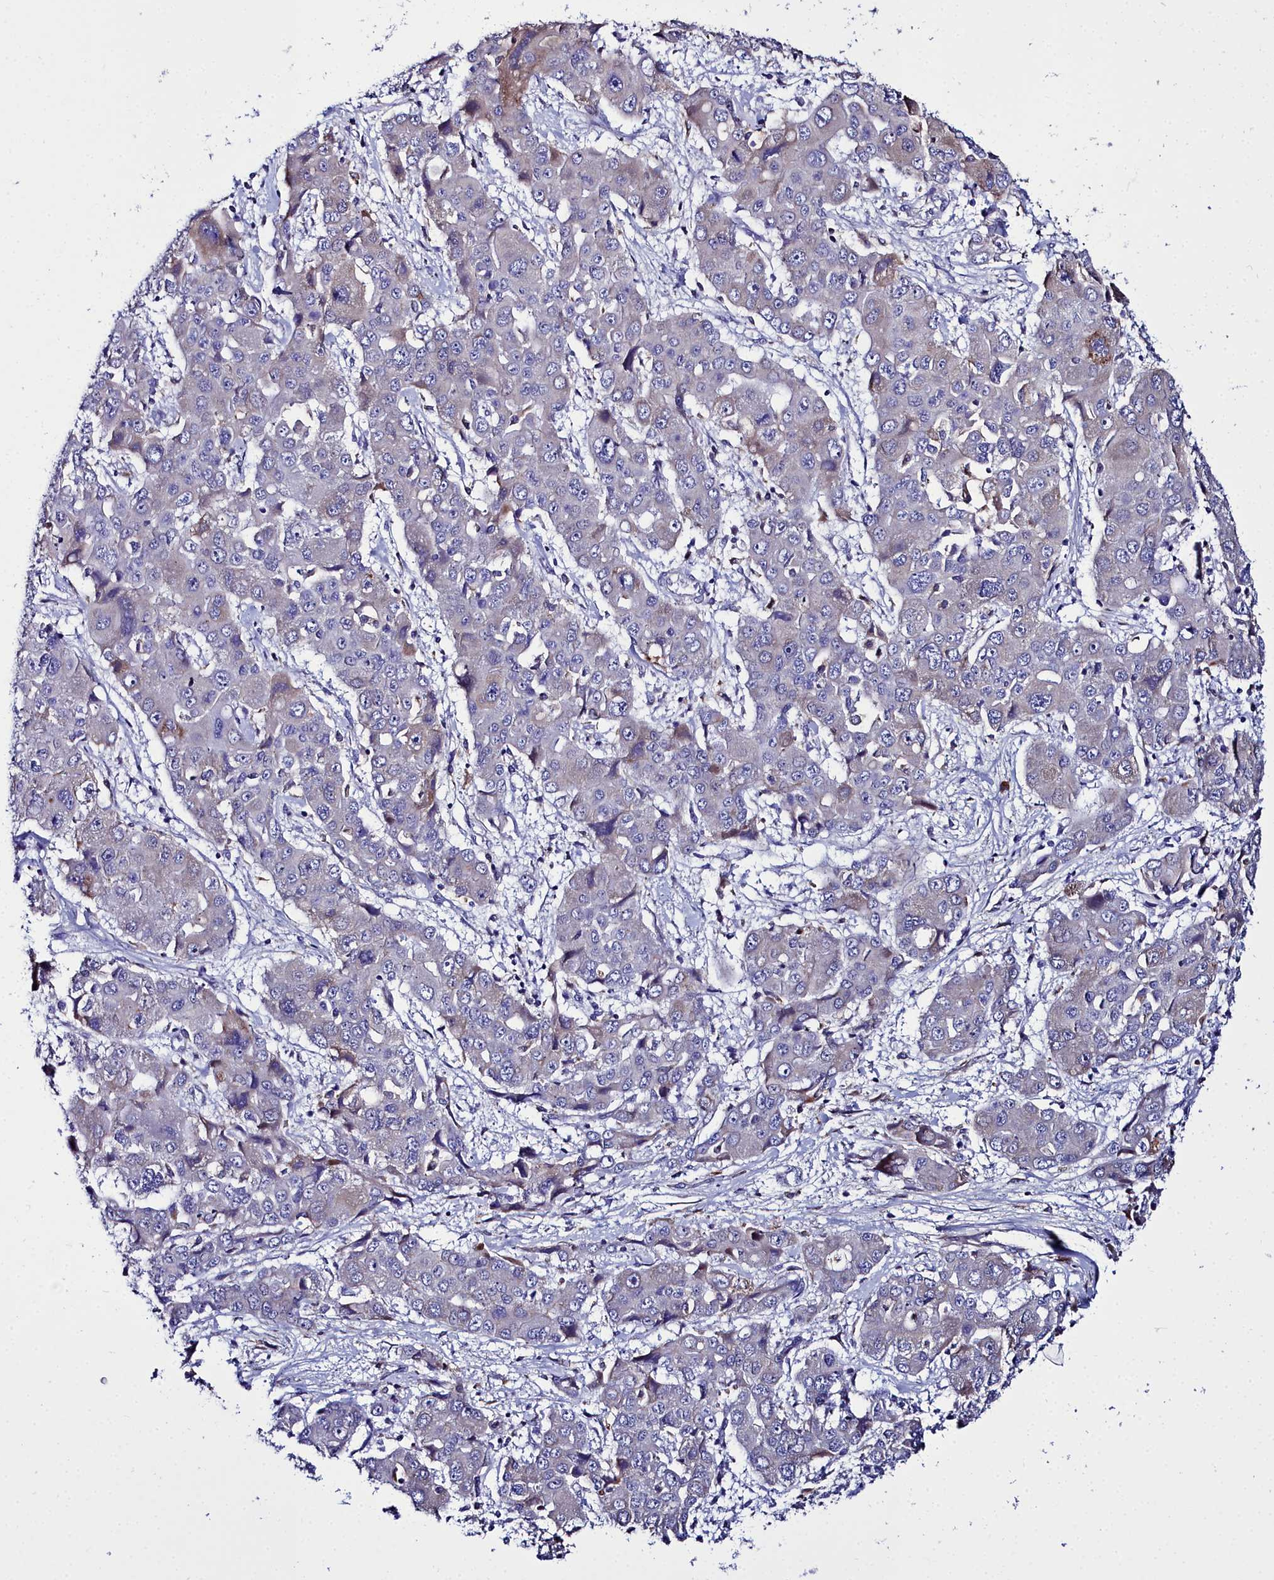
{"staining": {"intensity": "weak", "quantity": "<25%", "location": "cytoplasmic/membranous"}, "tissue": "liver cancer", "cell_type": "Tumor cells", "image_type": "cancer", "snomed": [{"axis": "morphology", "description": "Cholangiocarcinoma"}, {"axis": "topography", "description": "Liver"}], "caption": "Cholangiocarcinoma (liver) was stained to show a protein in brown. There is no significant positivity in tumor cells.", "gene": "ELAPOR2", "patient": {"sex": "male", "age": 67}}